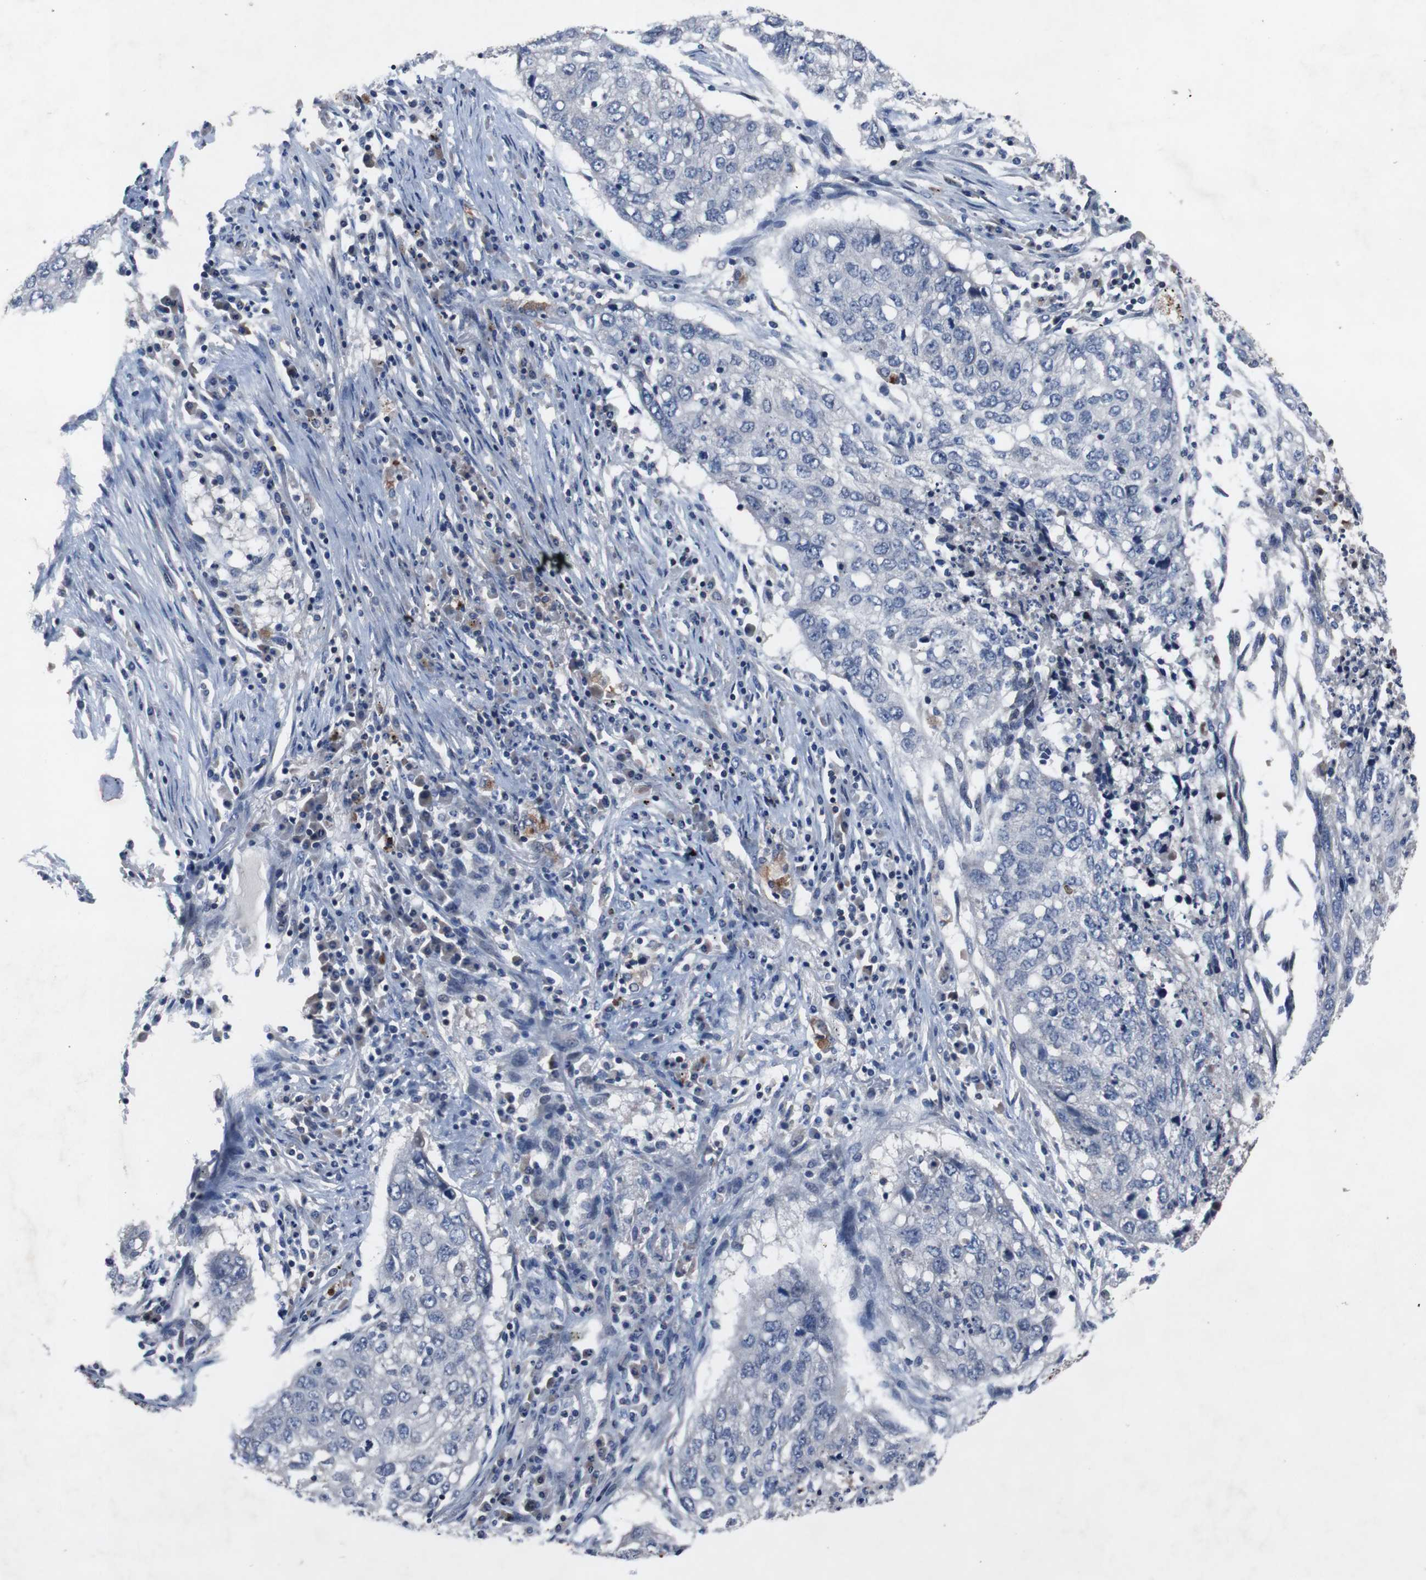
{"staining": {"intensity": "negative", "quantity": "none", "location": "none"}, "tissue": "lung cancer", "cell_type": "Tumor cells", "image_type": "cancer", "snomed": [{"axis": "morphology", "description": "Squamous cell carcinoma, NOS"}, {"axis": "topography", "description": "Lung"}], "caption": "The micrograph shows no staining of tumor cells in lung squamous cell carcinoma.", "gene": "MUTYH", "patient": {"sex": "female", "age": 63}}